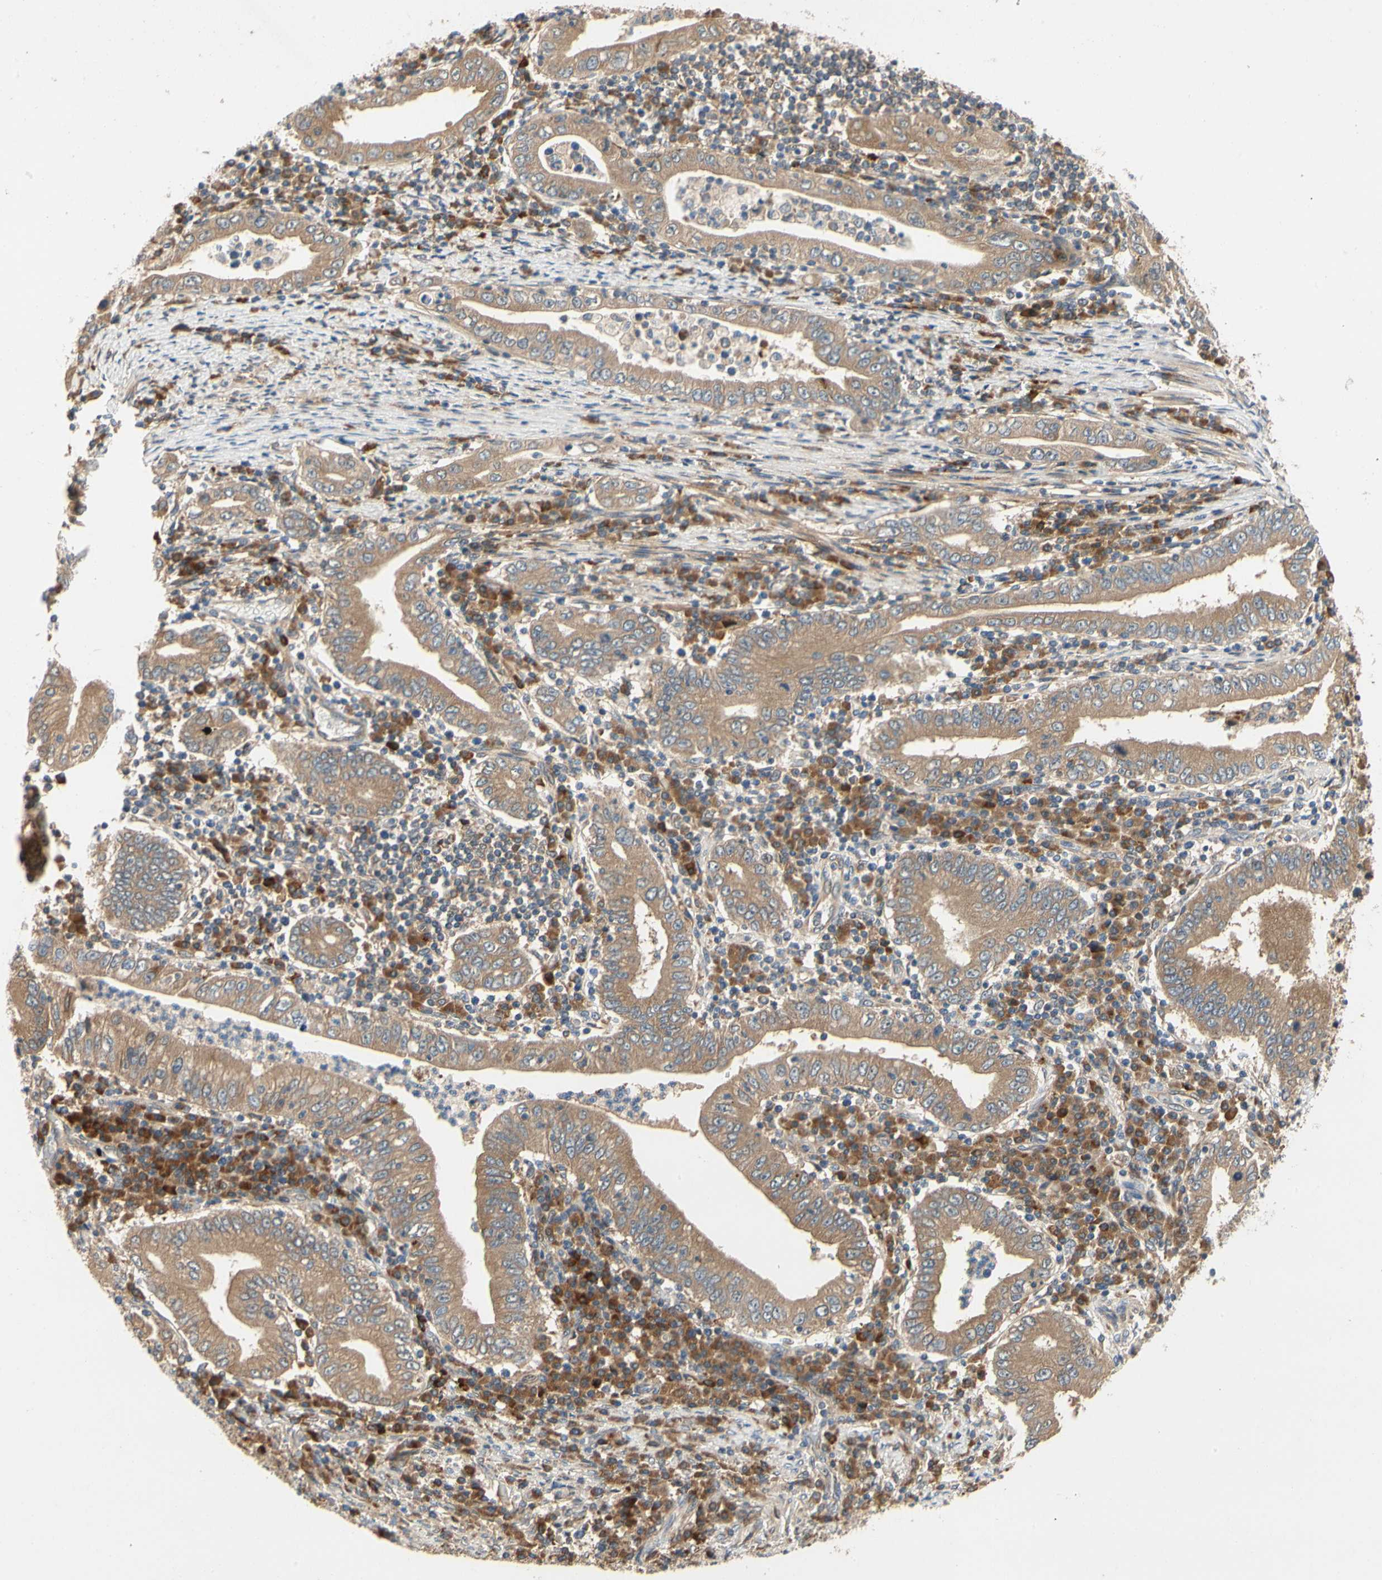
{"staining": {"intensity": "moderate", "quantity": ">75%", "location": "cytoplasmic/membranous"}, "tissue": "stomach cancer", "cell_type": "Tumor cells", "image_type": "cancer", "snomed": [{"axis": "morphology", "description": "Normal tissue, NOS"}, {"axis": "morphology", "description": "Adenocarcinoma, NOS"}, {"axis": "topography", "description": "Esophagus"}, {"axis": "topography", "description": "Stomach, upper"}, {"axis": "topography", "description": "Peripheral nerve tissue"}], "caption": "Approximately >75% of tumor cells in human stomach adenocarcinoma demonstrate moderate cytoplasmic/membranous protein staining as visualized by brown immunohistochemical staining.", "gene": "TDRP", "patient": {"sex": "male", "age": 62}}